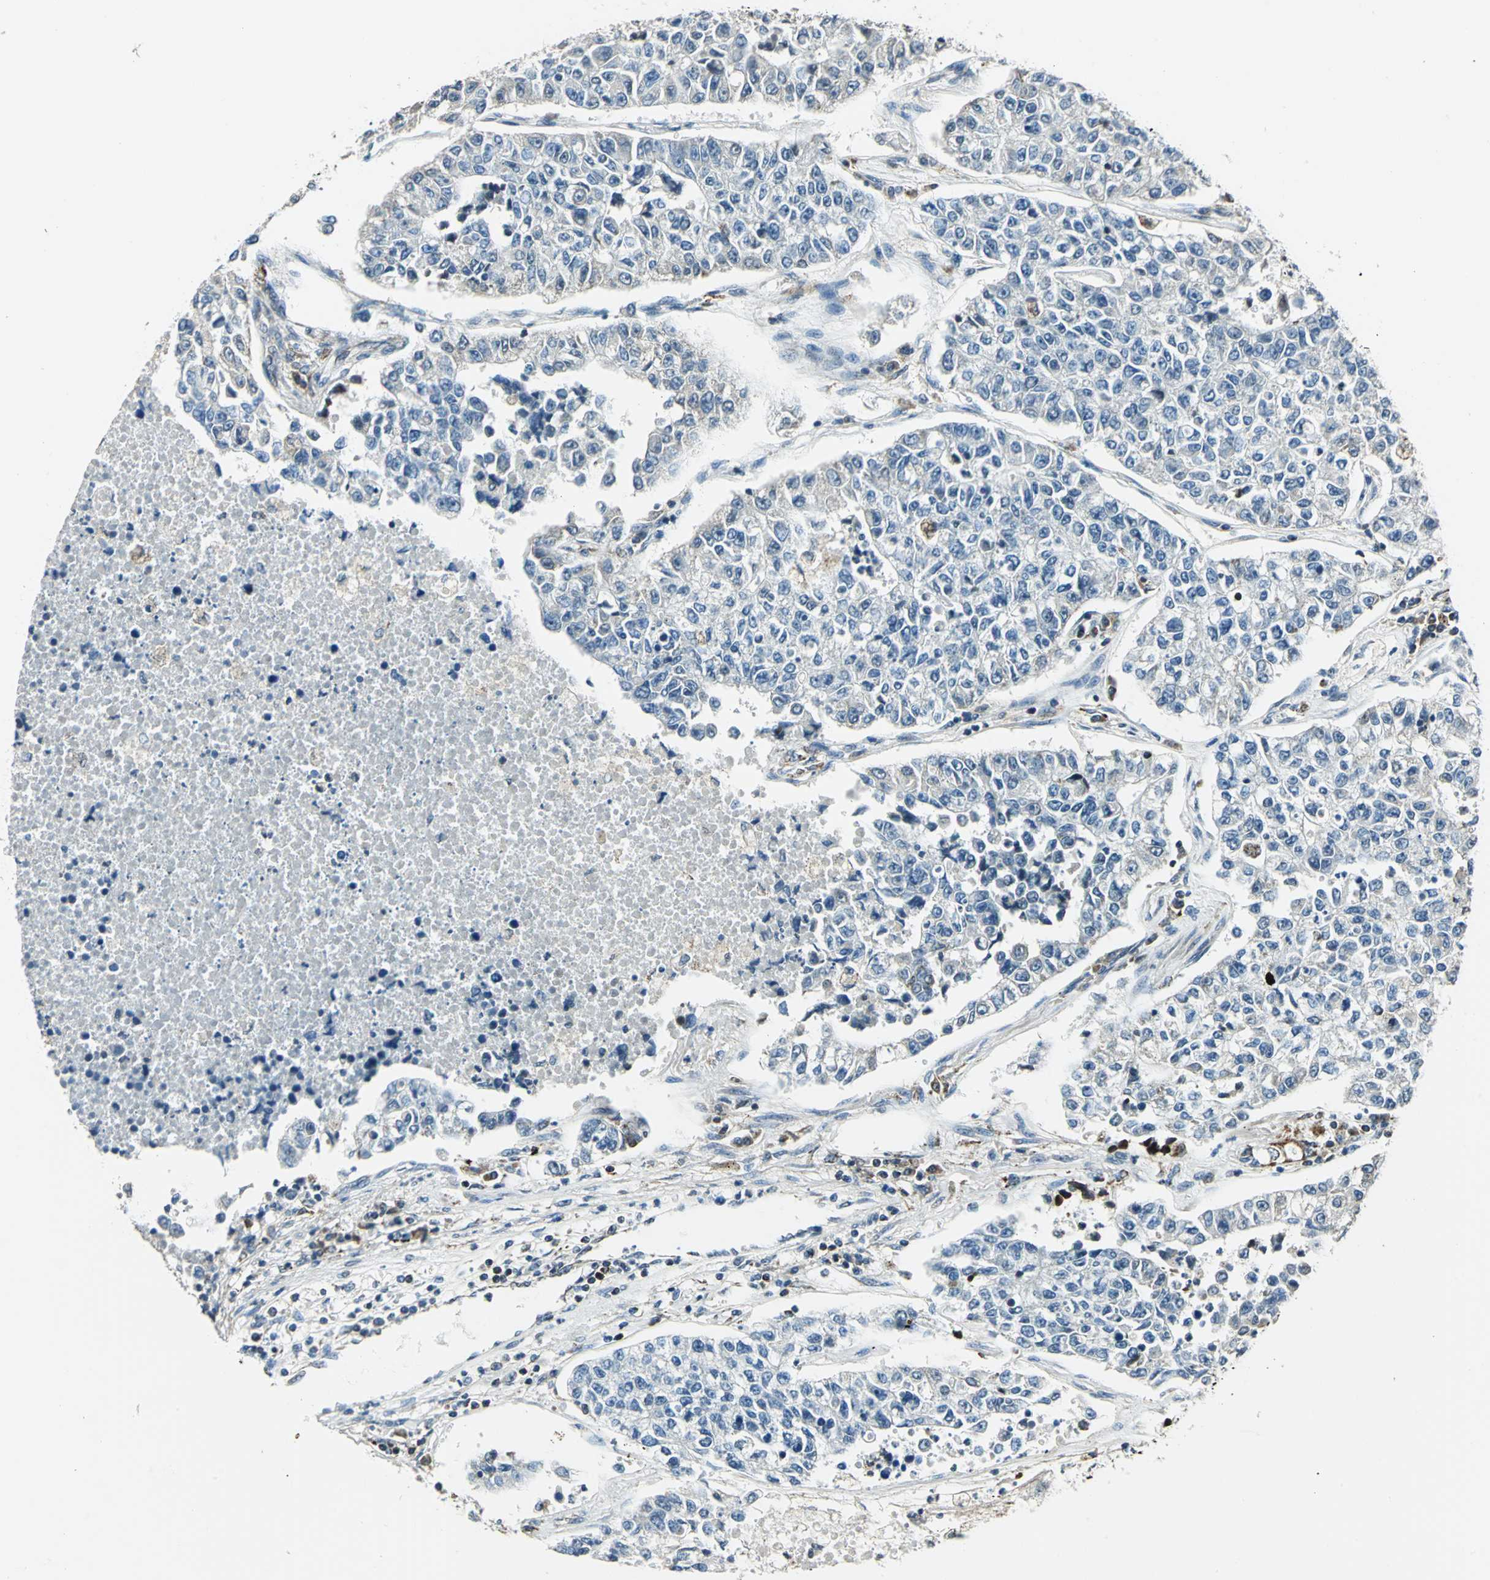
{"staining": {"intensity": "negative", "quantity": "none", "location": "none"}, "tissue": "lung cancer", "cell_type": "Tumor cells", "image_type": "cancer", "snomed": [{"axis": "morphology", "description": "Adenocarcinoma, NOS"}, {"axis": "topography", "description": "Lung"}], "caption": "The immunohistochemistry photomicrograph has no significant expression in tumor cells of lung adenocarcinoma tissue.", "gene": "NUDT2", "patient": {"sex": "male", "age": 49}}